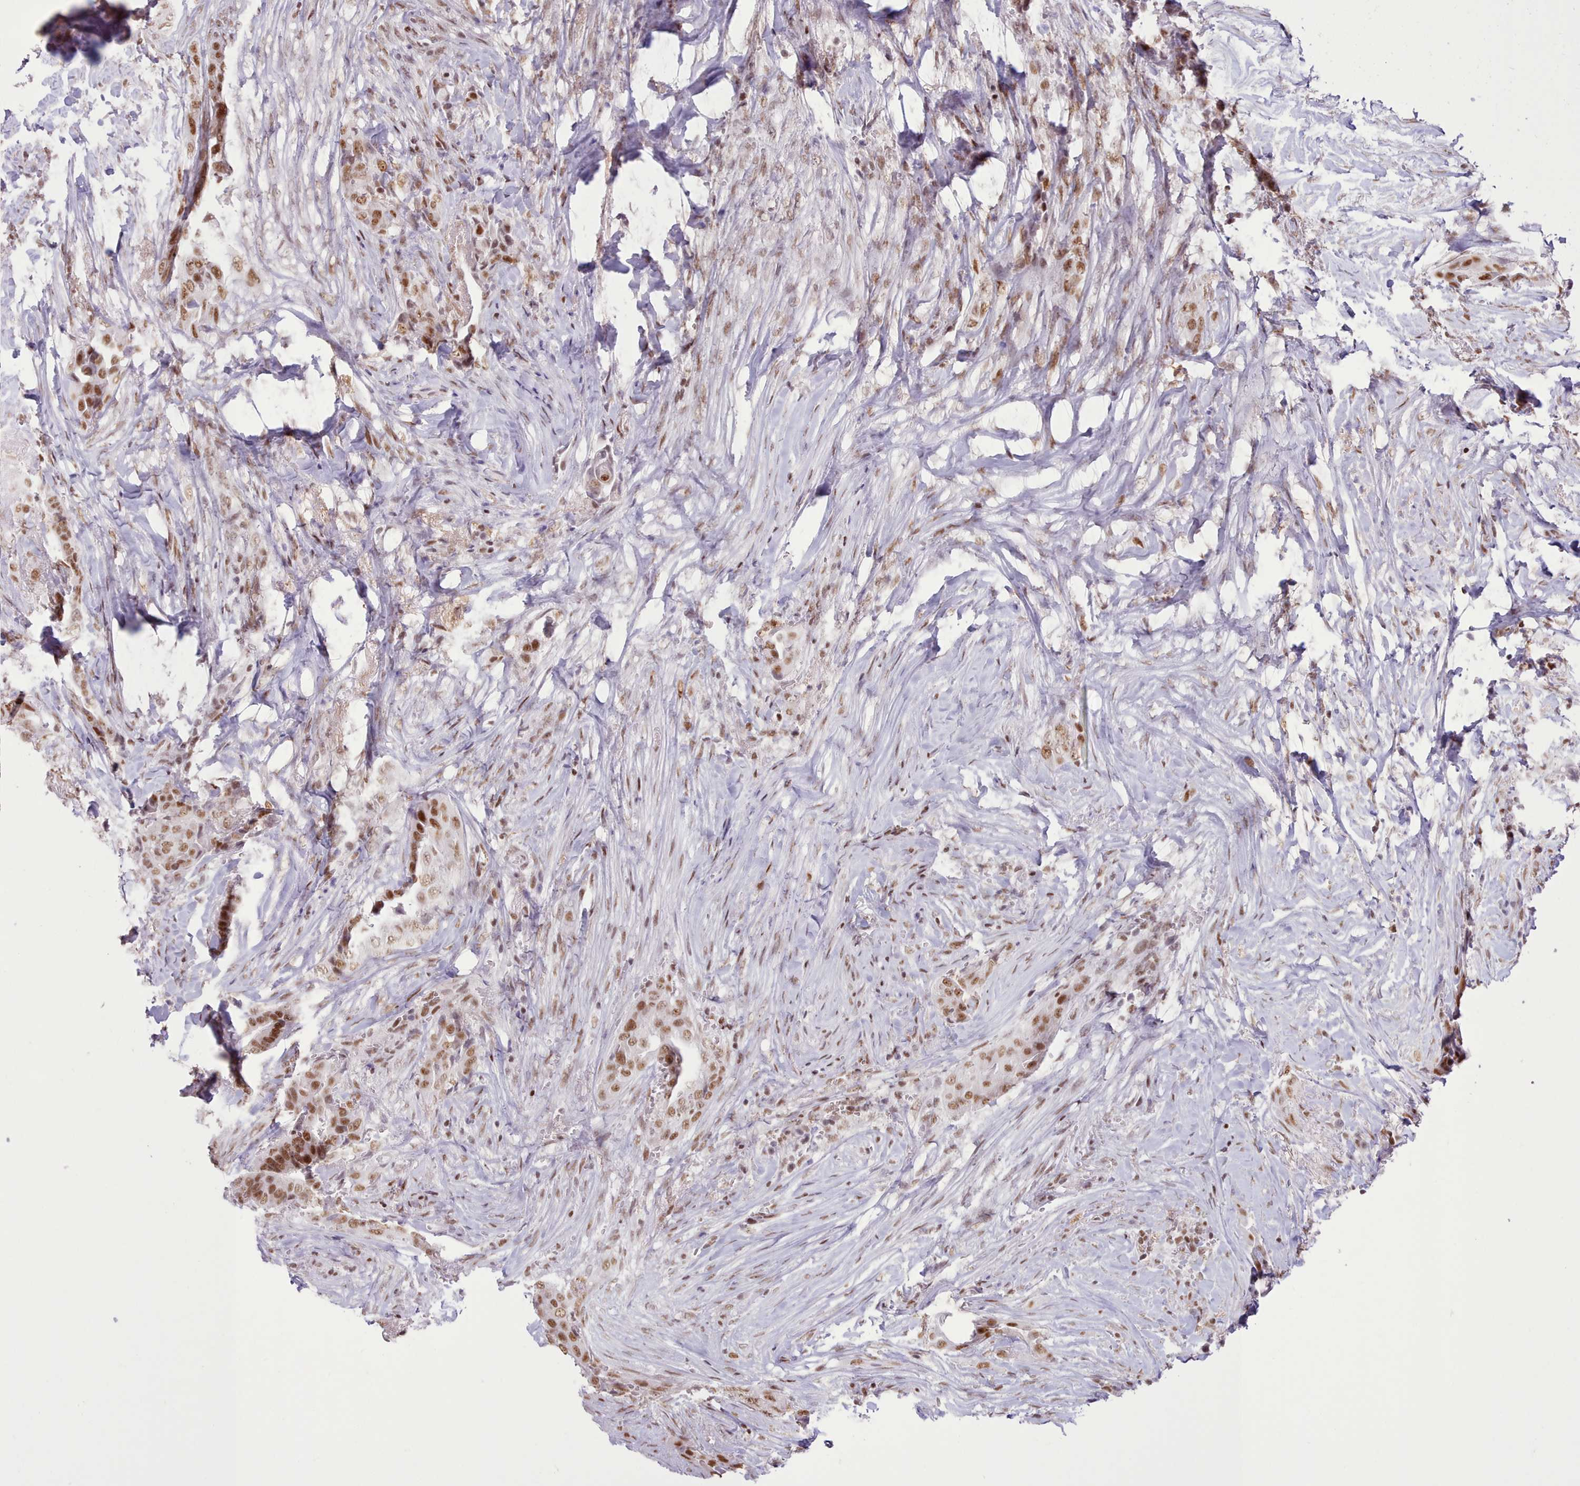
{"staining": {"intensity": "moderate", "quantity": ">75%", "location": "nuclear"}, "tissue": "thyroid cancer", "cell_type": "Tumor cells", "image_type": "cancer", "snomed": [{"axis": "morphology", "description": "Papillary adenocarcinoma, NOS"}, {"axis": "topography", "description": "Thyroid gland"}], "caption": "DAB immunohistochemical staining of papillary adenocarcinoma (thyroid) demonstrates moderate nuclear protein staining in approximately >75% of tumor cells.", "gene": "TAF15", "patient": {"sex": "male", "age": 61}}